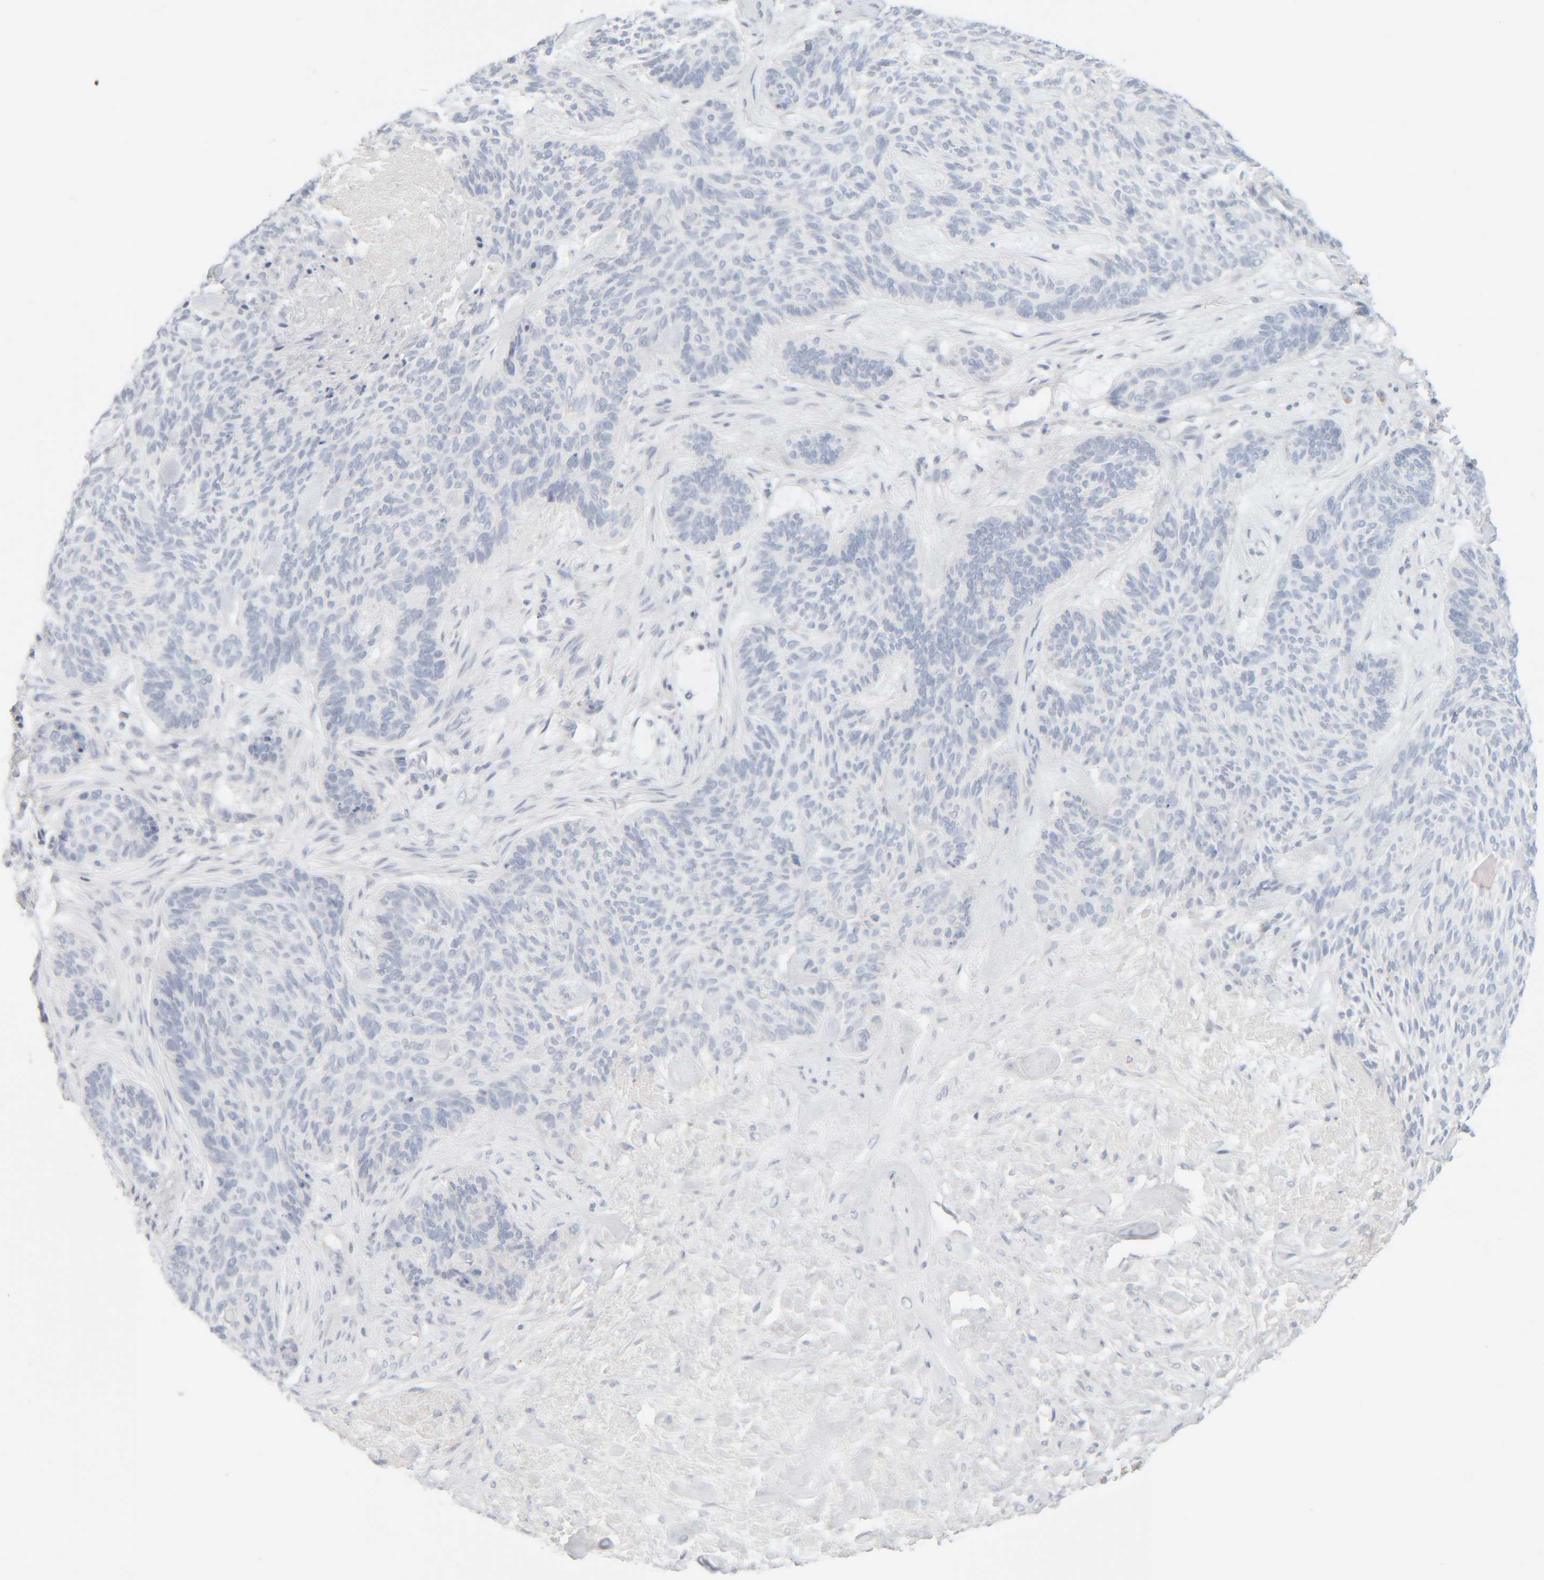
{"staining": {"intensity": "negative", "quantity": "none", "location": "none"}, "tissue": "skin cancer", "cell_type": "Tumor cells", "image_type": "cancer", "snomed": [{"axis": "morphology", "description": "Basal cell carcinoma"}, {"axis": "topography", "description": "Skin"}], "caption": "A high-resolution histopathology image shows immunohistochemistry staining of skin basal cell carcinoma, which demonstrates no significant positivity in tumor cells. Brightfield microscopy of immunohistochemistry stained with DAB (brown) and hematoxylin (blue), captured at high magnification.", "gene": "RIDA", "patient": {"sex": "male", "age": 55}}